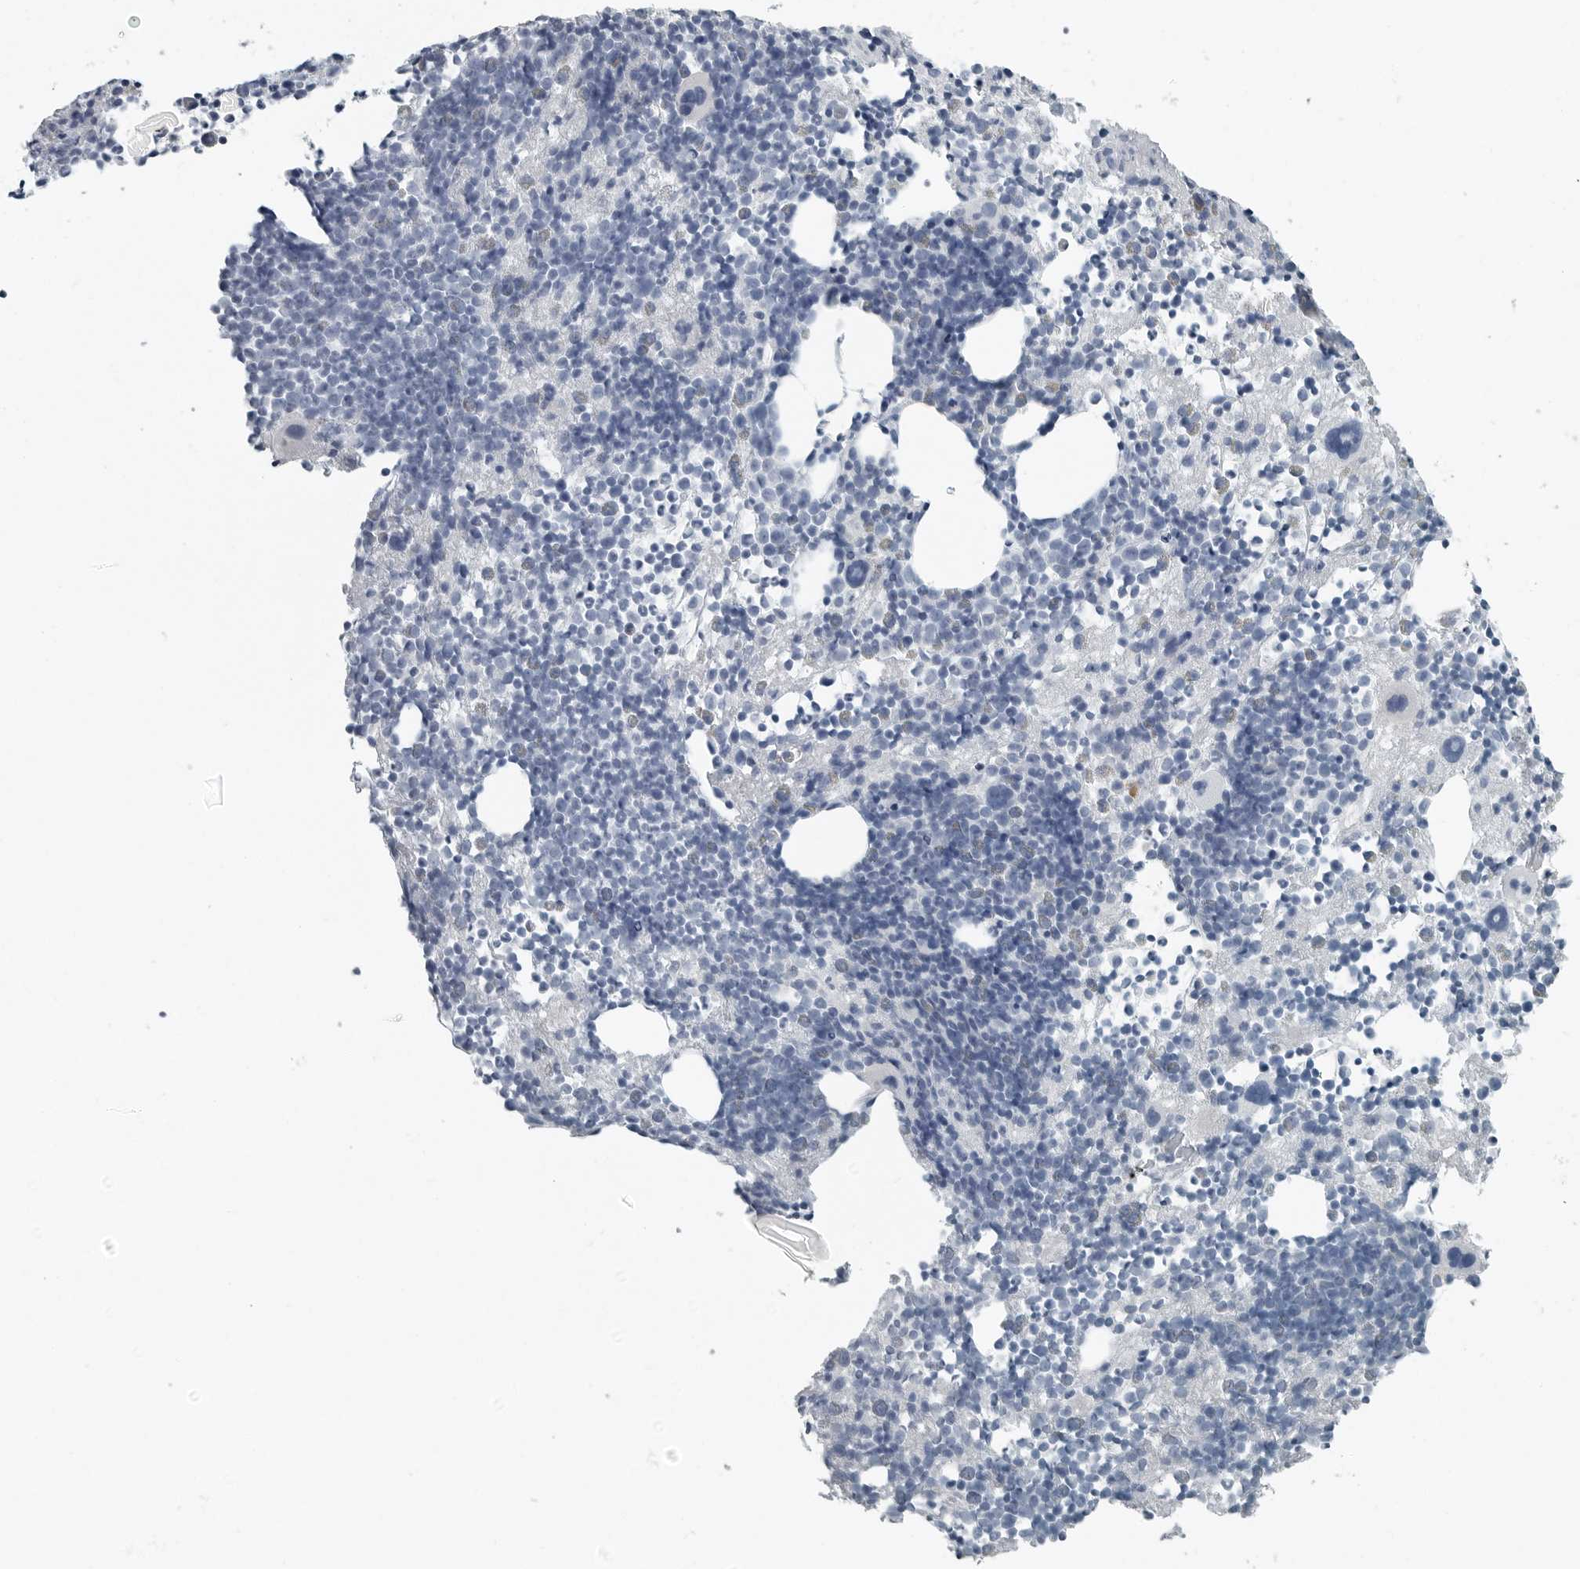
{"staining": {"intensity": "negative", "quantity": "none", "location": "none"}, "tissue": "bone marrow", "cell_type": "Hematopoietic cells", "image_type": "normal", "snomed": [{"axis": "morphology", "description": "Normal tissue, NOS"}, {"axis": "morphology", "description": "Inflammation, NOS"}, {"axis": "topography", "description": "Bone marrow"}], "caption": "Photomicrograph shows no significant protein expression in hematopoietic cells of unremarkable bone marrow. (Brightfield microscopy of DAB (3,3'-diaminobenzidine) immunohistochemistry (IHC) at high magnification).", "gene": "ZPBP2", "patient": {"sex": "male", "age": 1}}